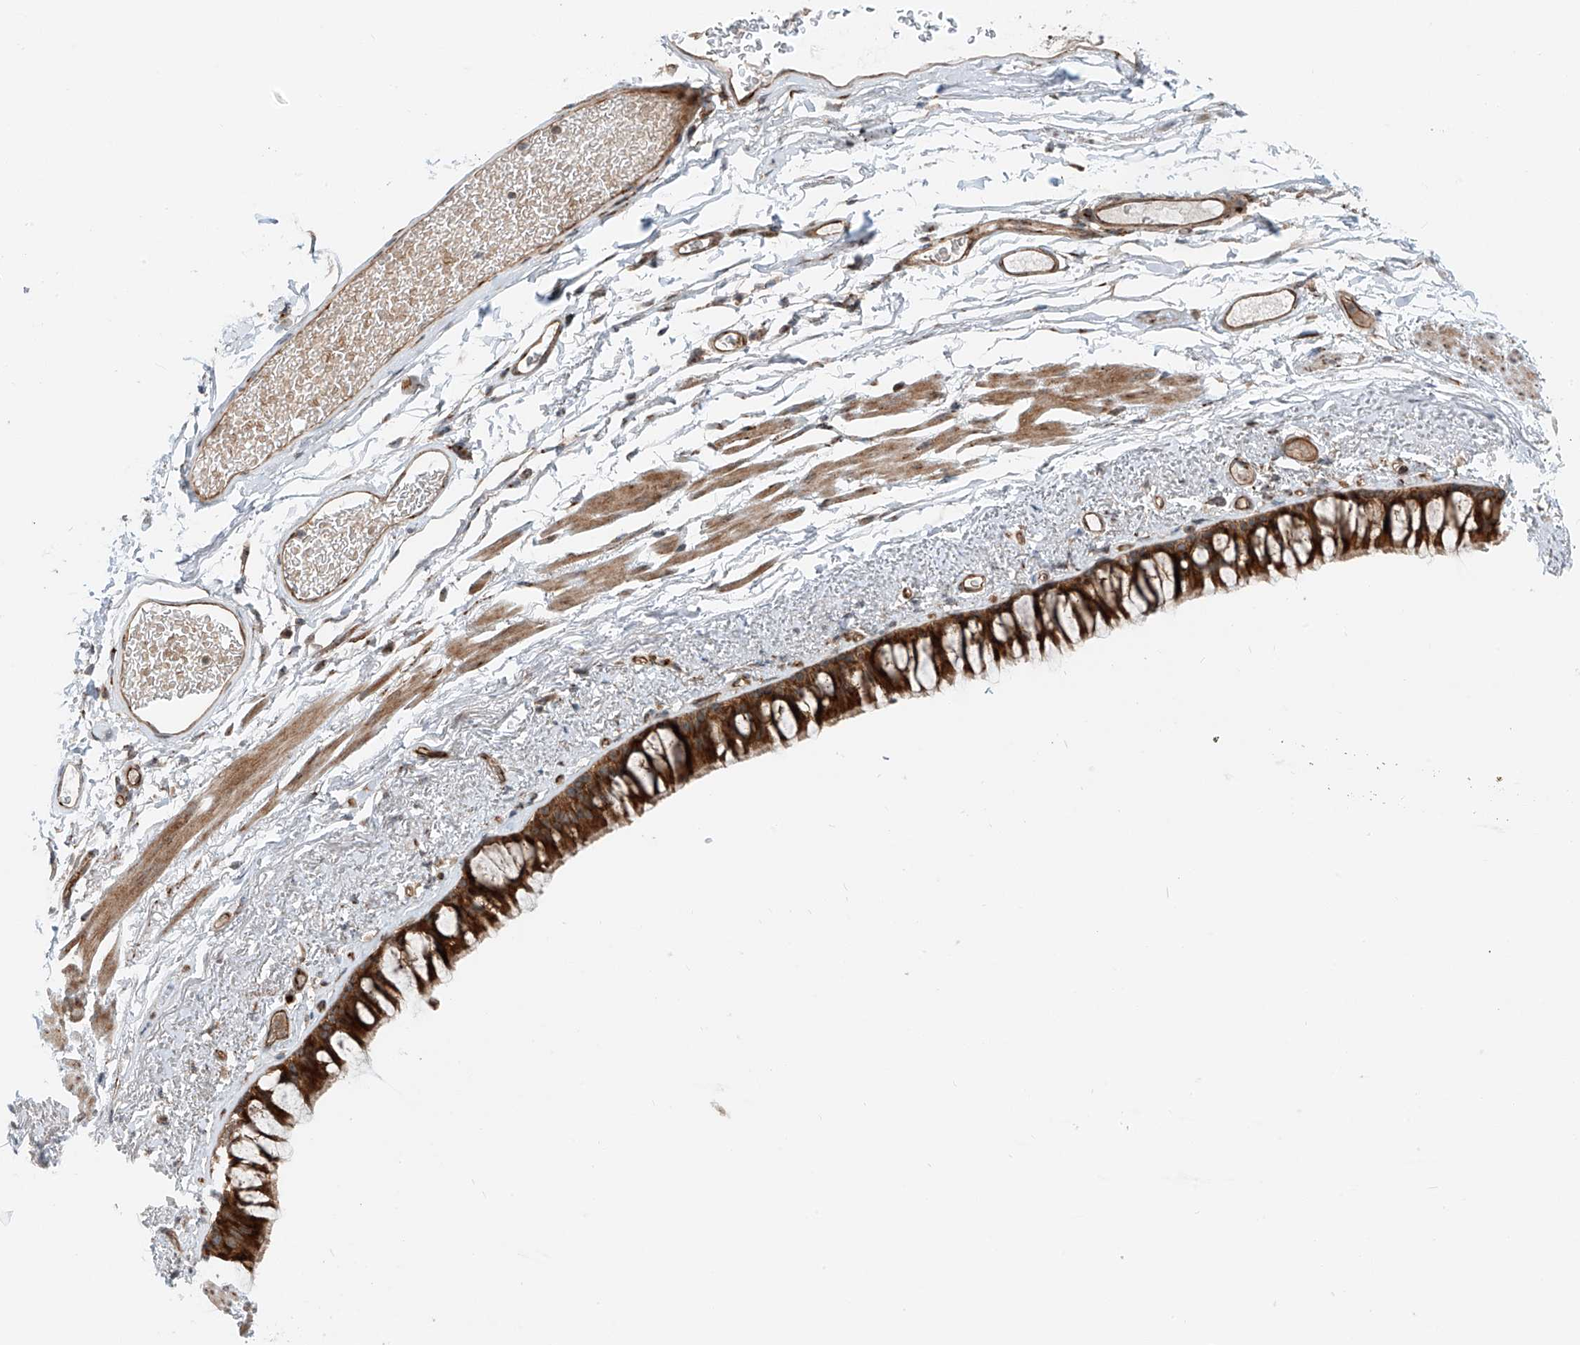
{"staining": {"intensity": "strong", "quantity": ">75%", "location": "cytoplasmic/membranous"}, "tissue": "bronchus", "cell_type": "Respiratory epithelial cells", "image_type": "normal", "snomed": [{"axis": "morphology", "description": "Normal tissue, NOS"}, {"axis": "topography", "description": "Cartilage tissue"}, {"axis": "topography", "description": "Bronchus"}], "caption": "Immunohistochemistry (IHC) image of unremarkable bronchus: human bronchus stained using immunohistochemistry demonstrates high levels of strong protein expression localized specifically in the cytoplasmic/membranous of respiratory epithelial cells, appearing as a cytoplasmic/membranous brown color.", "gene": "USP48", "patient": {"sex": "female", "age": 73}}